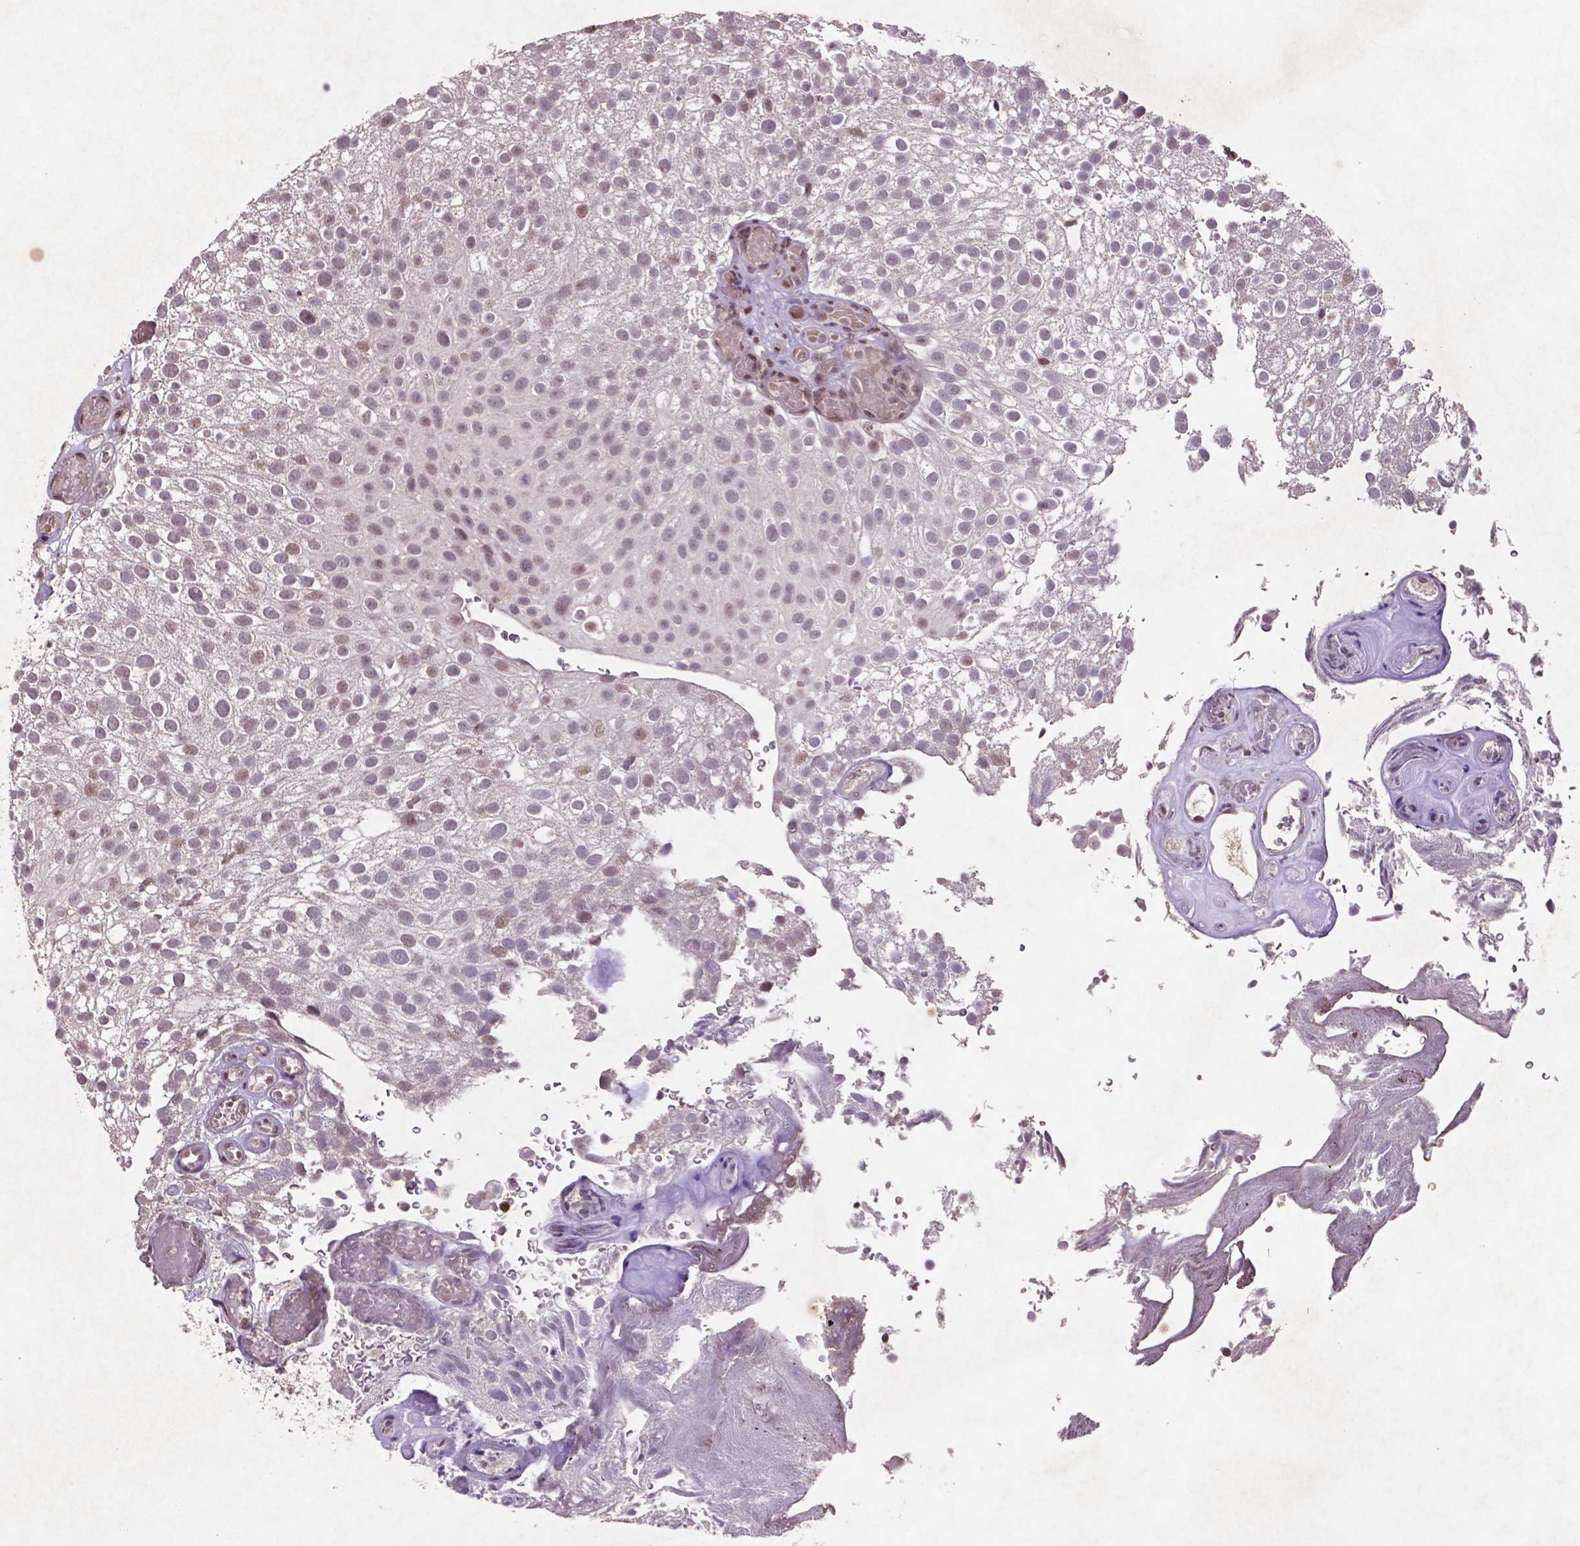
{"staining": {"intensity": "negative", "quantity": "none", "location": "none"}, "tissue": "urothelial cancer", "cell_type": "Tumor cells", "image_type": "cancer", "snomed": [{"axis": "morphology", "description": "Urothelial carcinoma, Low grade"}, {"axis": "topography", "description": "Urinary bladder"}], "caption": "Tumor cells are negative for brown protein staining in urothelial cancer.", "gene": "GLRX", "patient": {"sex": "male", "age": 78}}